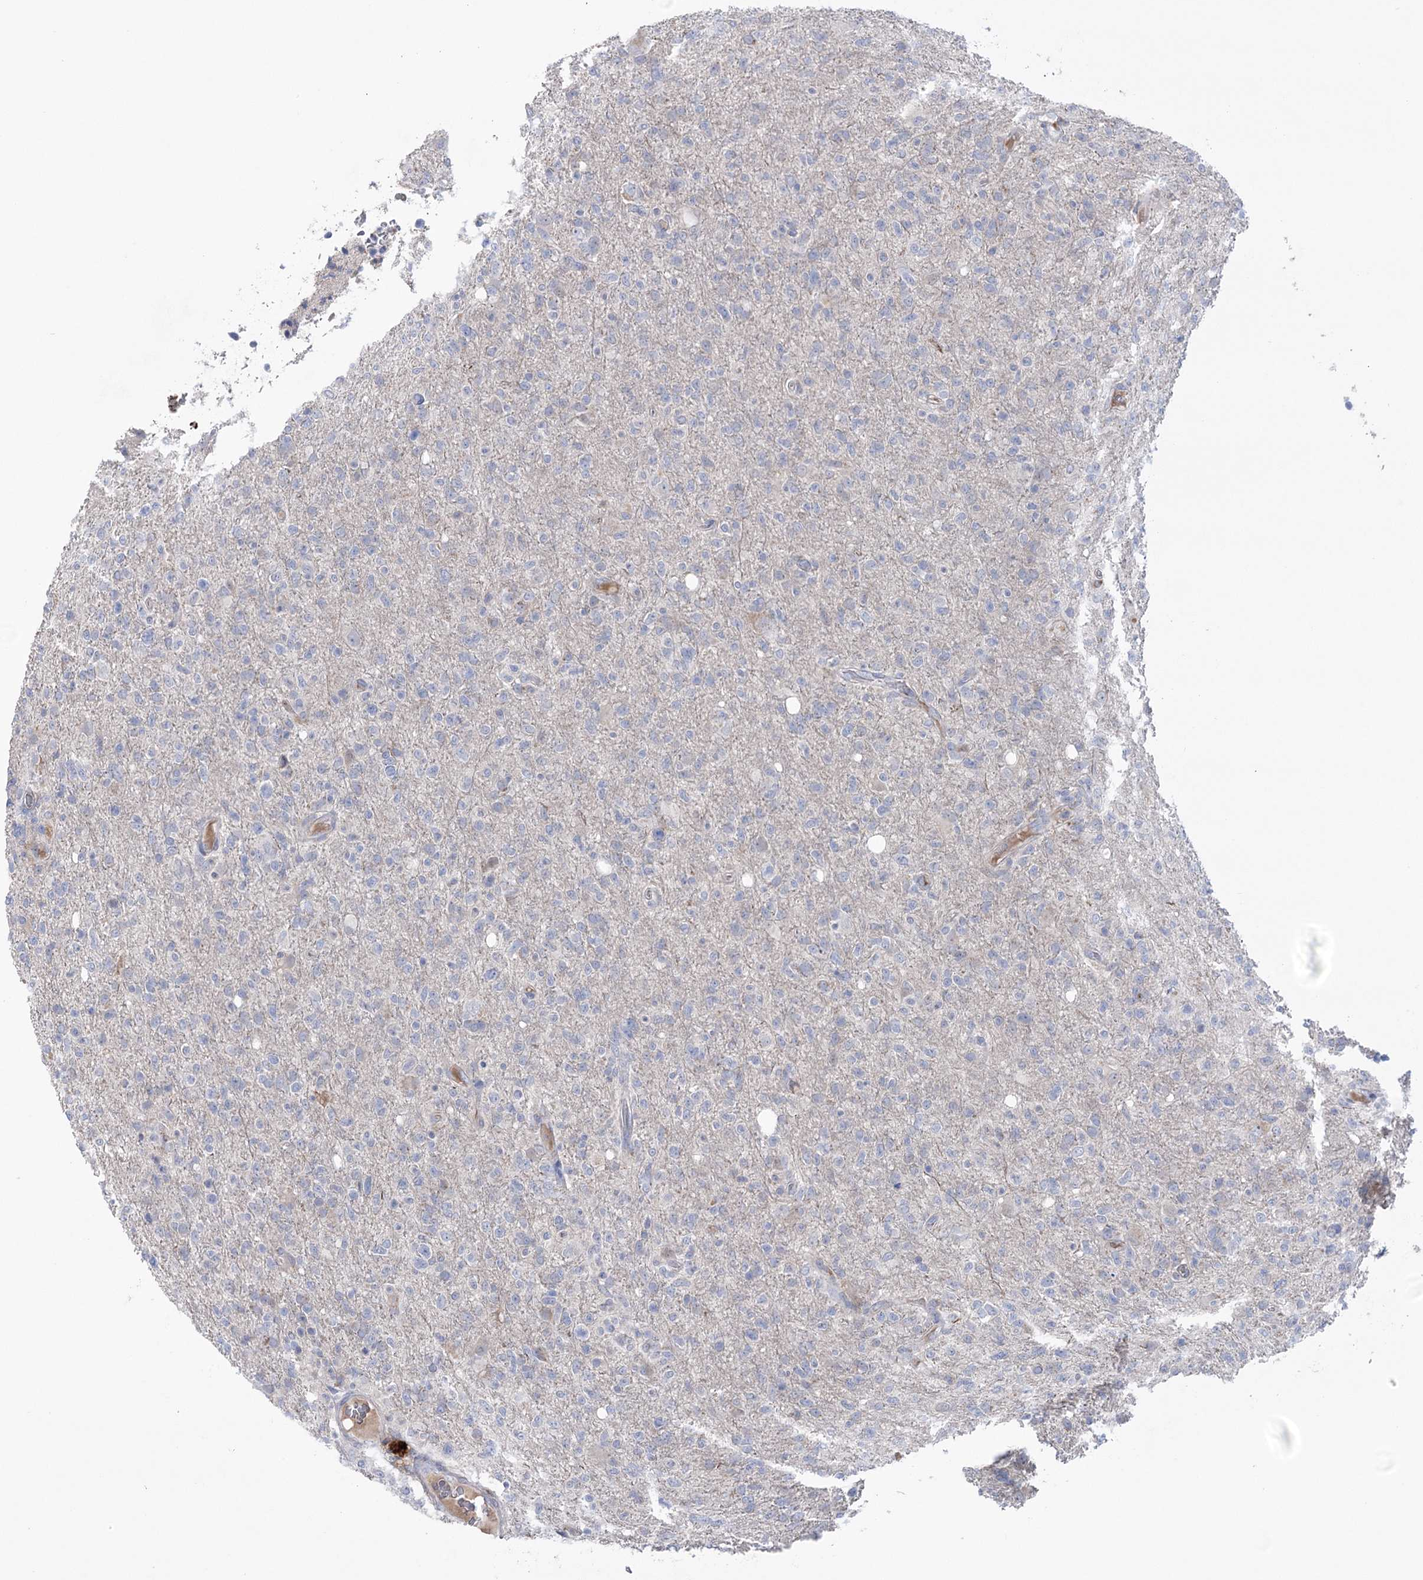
{"staining": {"intensity": "negative", "quantity": "none", "location": "none"}, "tissue": "glioma", "cell_type": "Tumor cells", "image_type": "cancer", "snomed": [{"axis": "morphology", "description": "Glioma, malignant, High grade"}, {"axis": "topography", "description": "Brain"}], "caption": "Immunohistochemistry histopathology image of human glioma stained for a protein (brown), which displays no expression in tumor cells. The staining was performed using DAB to visualize the protein expression in brown, while the nuclei were stained in blue with hematoxylin (Magnification: 20x).", "gene": "MTCH2", "patient": {"sex": "female", "age": 57}}